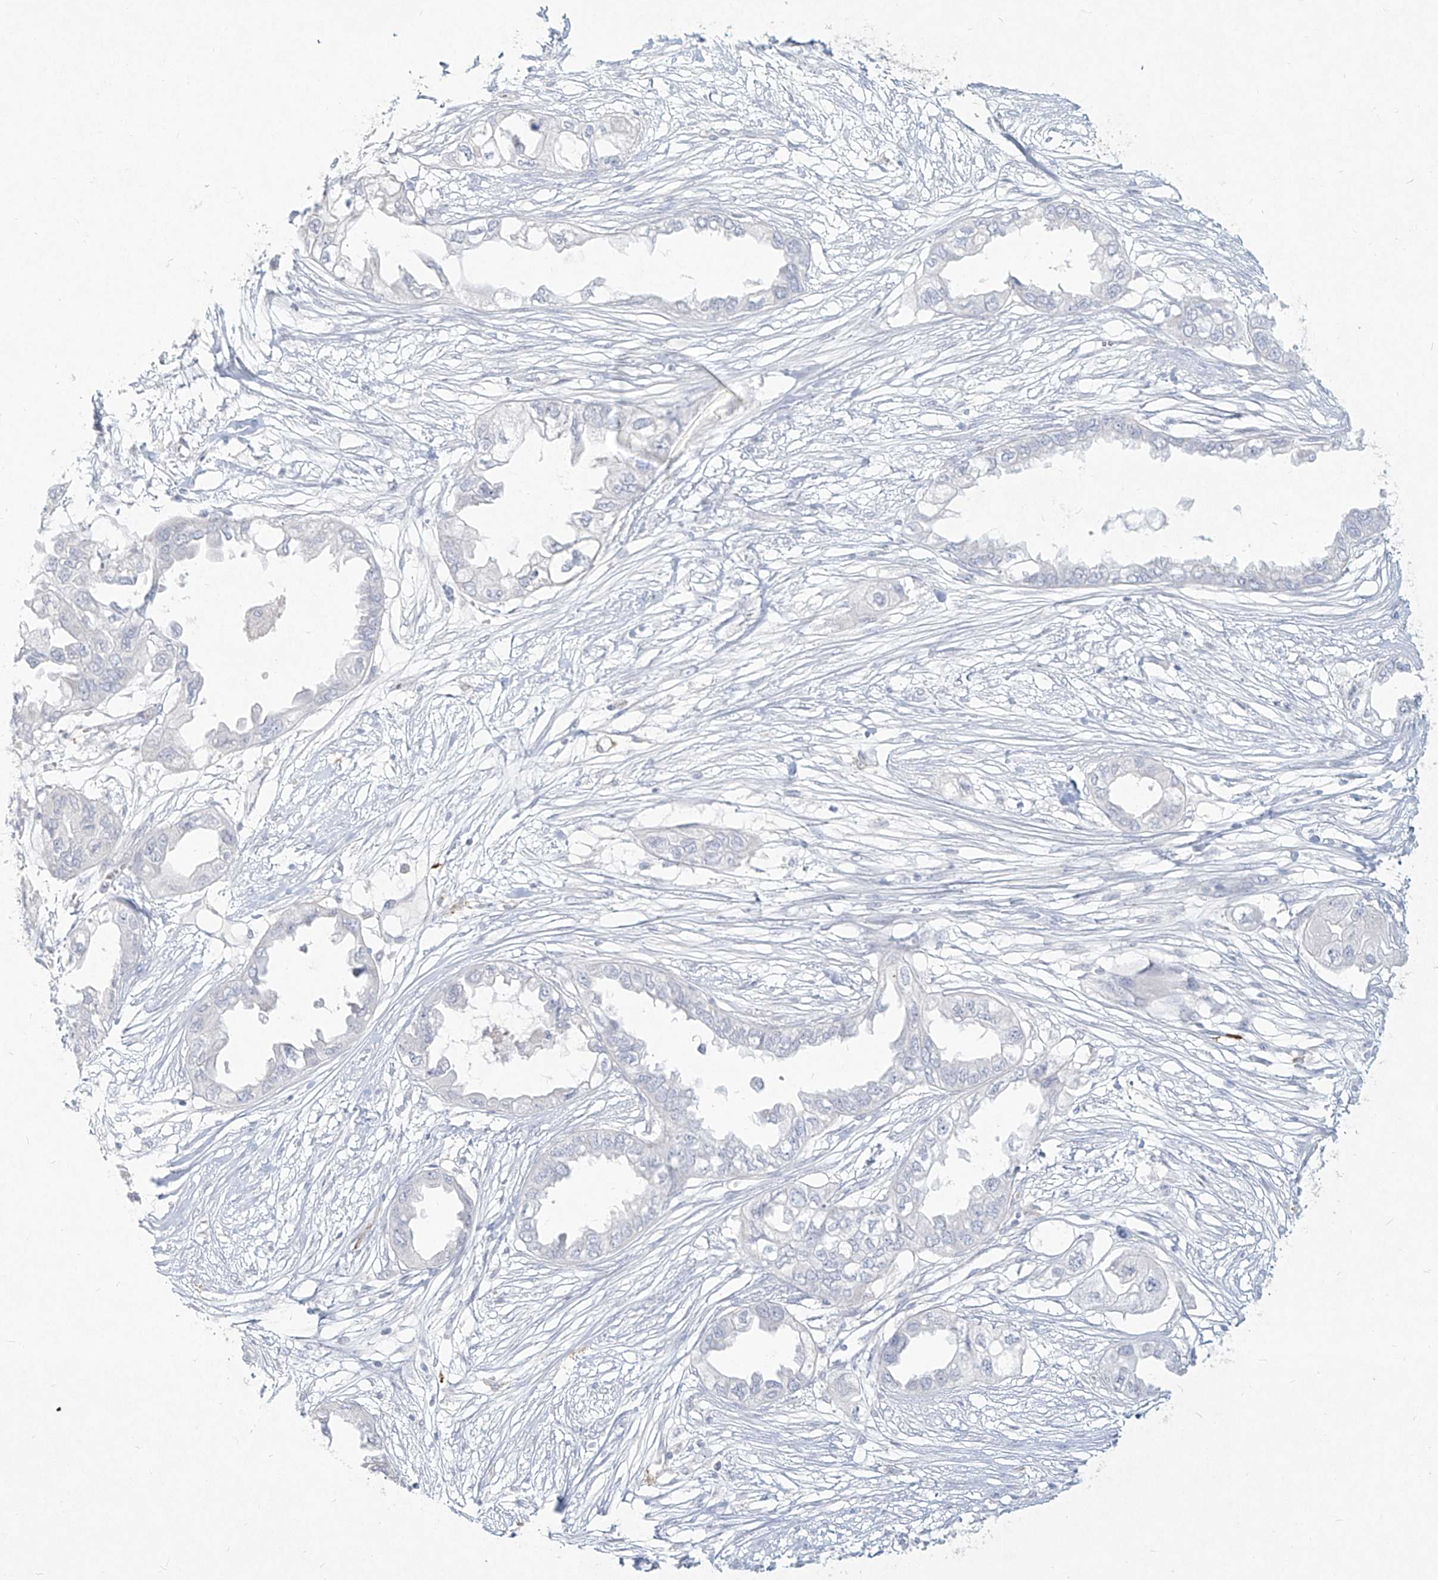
{"staining": {"intensity": "negative", "quantity": "none", "location": "none"}, "tissue": "endometrial cancer", "cell_type": "Tumor cells", "image_type": "cancer", "snomed": [{"axis": "morphology", "description": "Adenocarcinoma, NOS"}, {"axis": "topography", "description": "Endometrium"}], "caption": "Immunohistochemistry of endometrial cancer (adenocarcinoma) shows no positivity in tumor cells.", "gene": "CD209", "patient": {"sex": "female", "age": 67}}